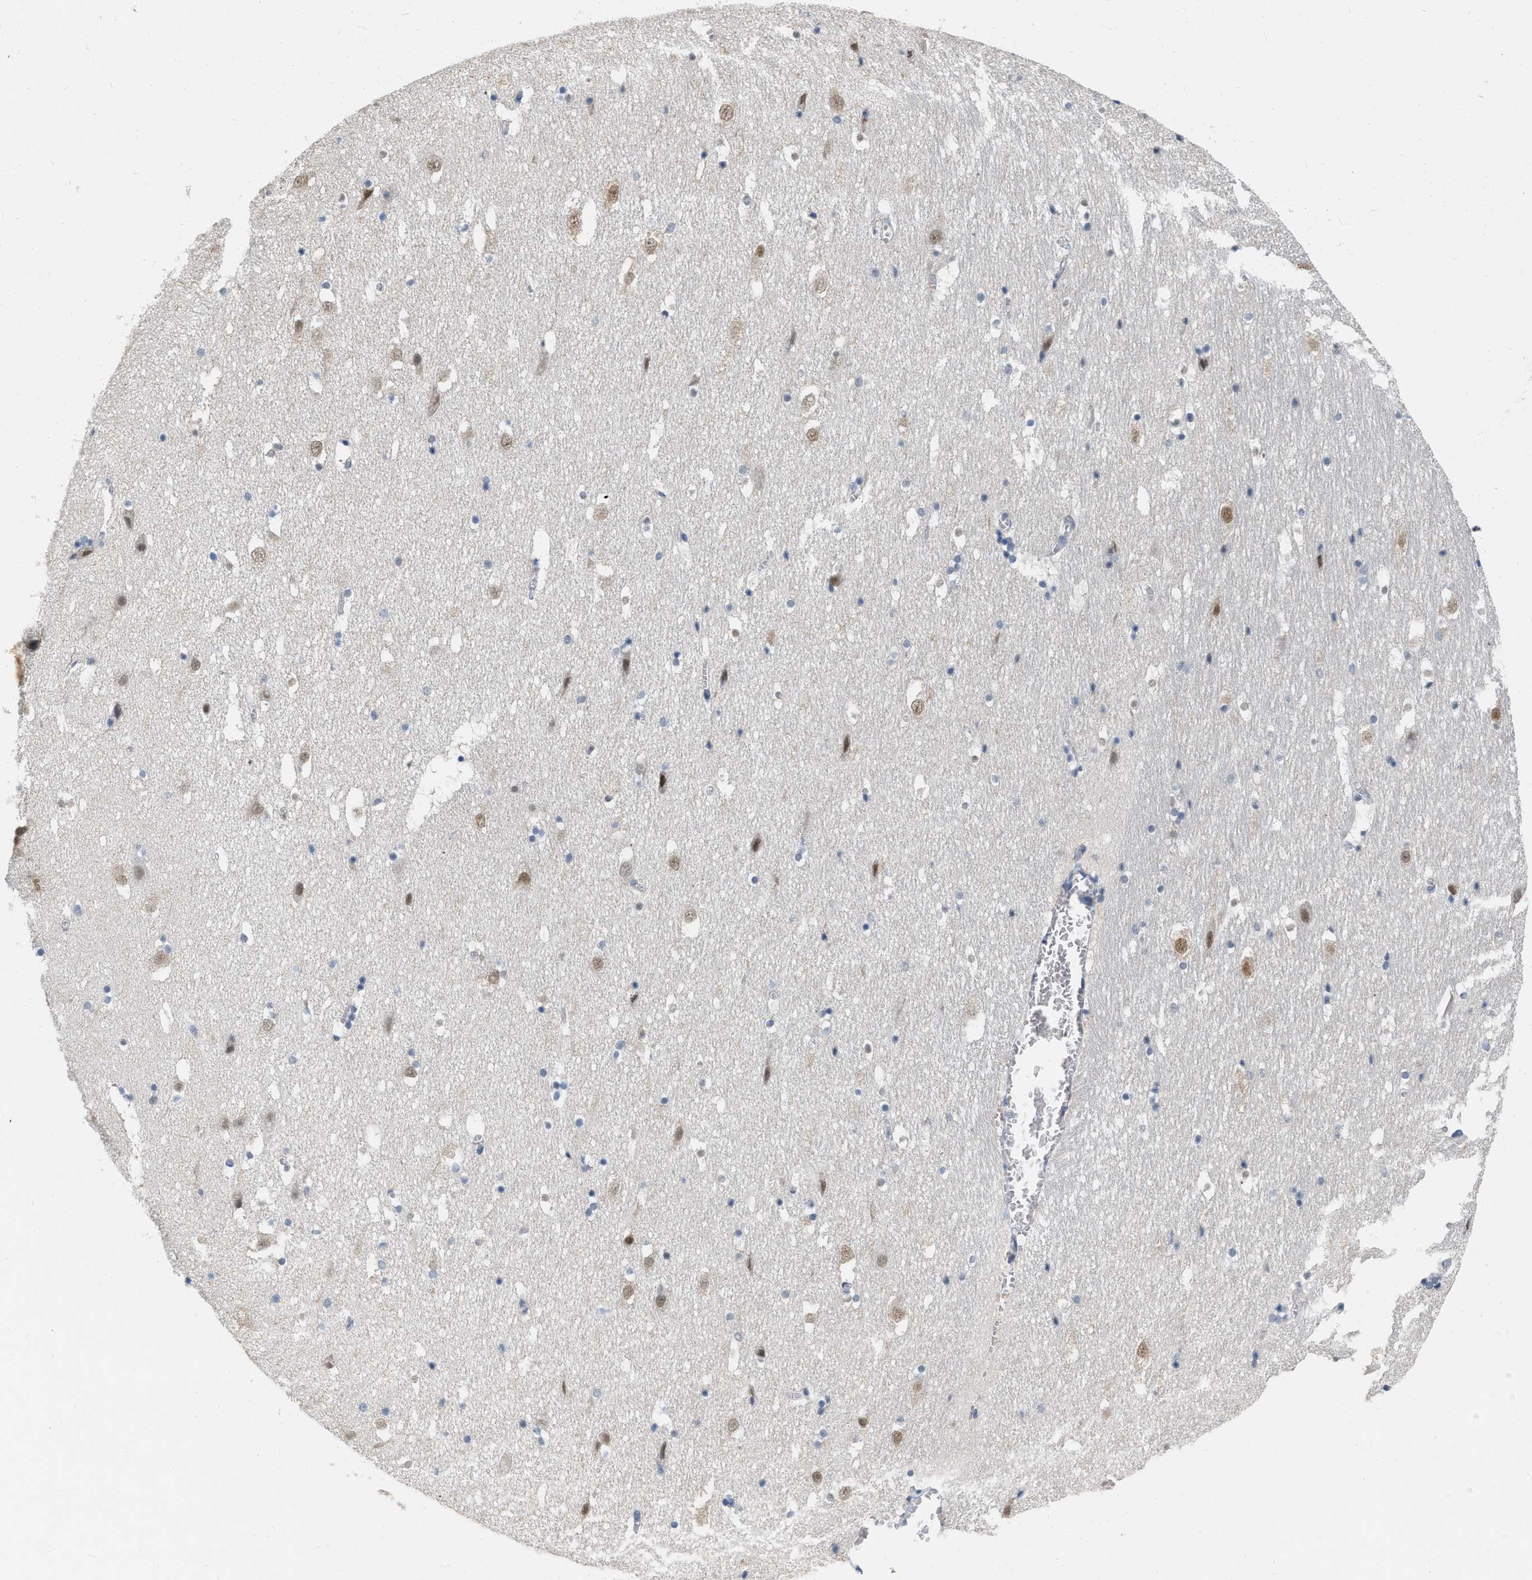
{"staining": {"intensity": "negative", "quantity": "none", "location": "none"}, "tissue": "hippocampus", "cell_type": "Glial cells", "image_type": "normal", "snomed": [{"axis": "morphology", "description": "Normal tissue, NOS"}, {"axis": "topography", "description": "Hippocampus"}], "caption": "High power microscopy photomicrograph of an IHC image of normal hippocampus, revealing no significant expression in glial cells. The staining was performed using DAB to visualize the protein expression in brown, while the nuclei were stained in blue with hematoxylin (Magnification: 20x).", "gene": "RUVBL1", "patient": {"sex": "male", "age": 45}}